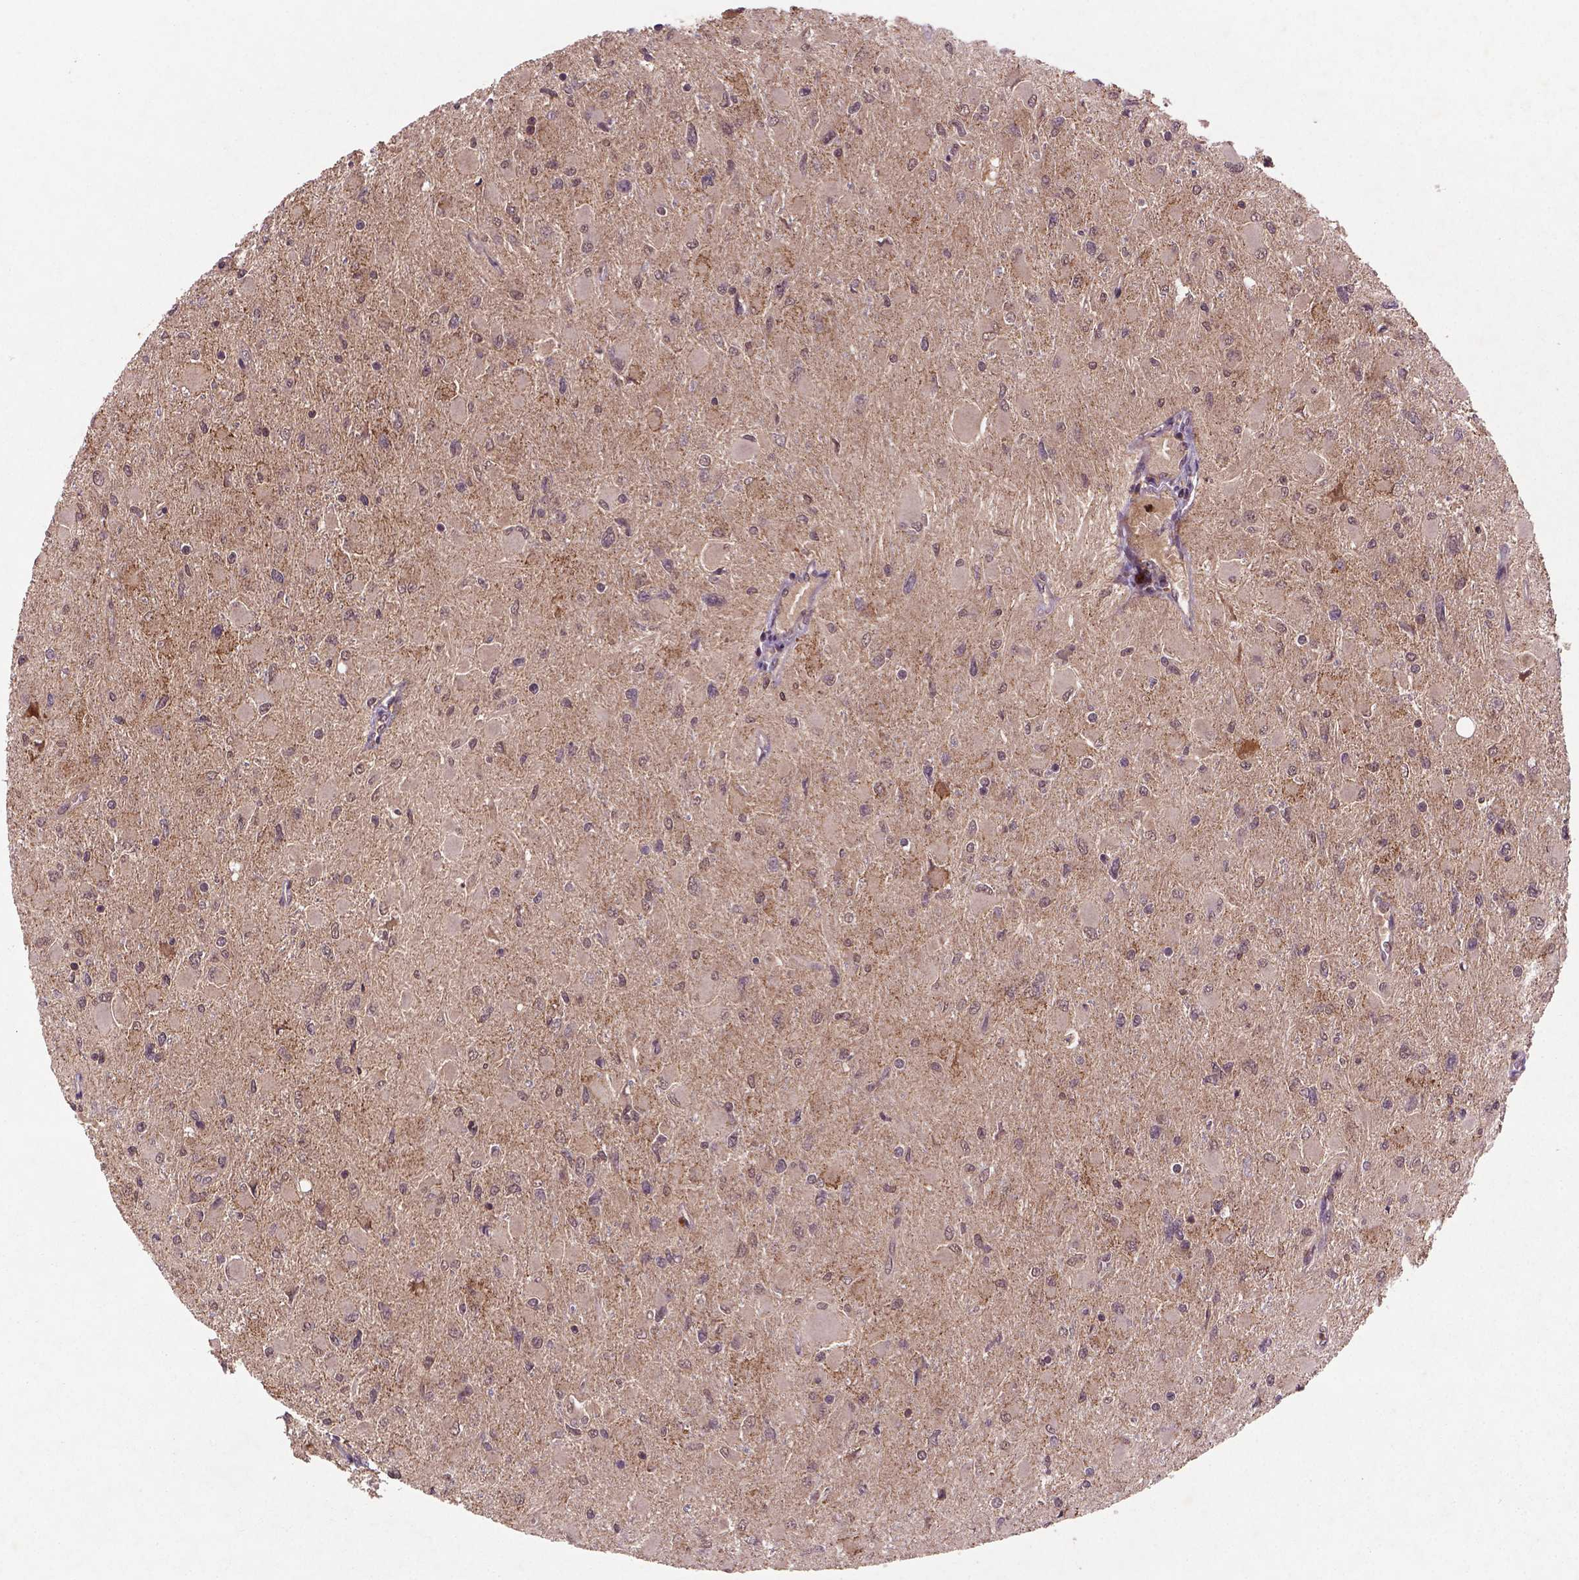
{"staining": {"intensity": "negative", "quantity": "none", "location": "none"}, "tissue": "glioma", "cell_type": "Tumor cells", "image_type": "cancer", "snomed": [{"axis": "morphology", "description": "Glioma, malignant, High grade"}, {"axis": "topography", "description": "Cerebral cortex"}], "caption": "Immunohistochemistry (IHC) histopathology image of glioma stained for a protein (brown), which displays no expression in tumor cells.", "gene": "NIPAL2", "patient": {"sex": "female", "age": 36}}